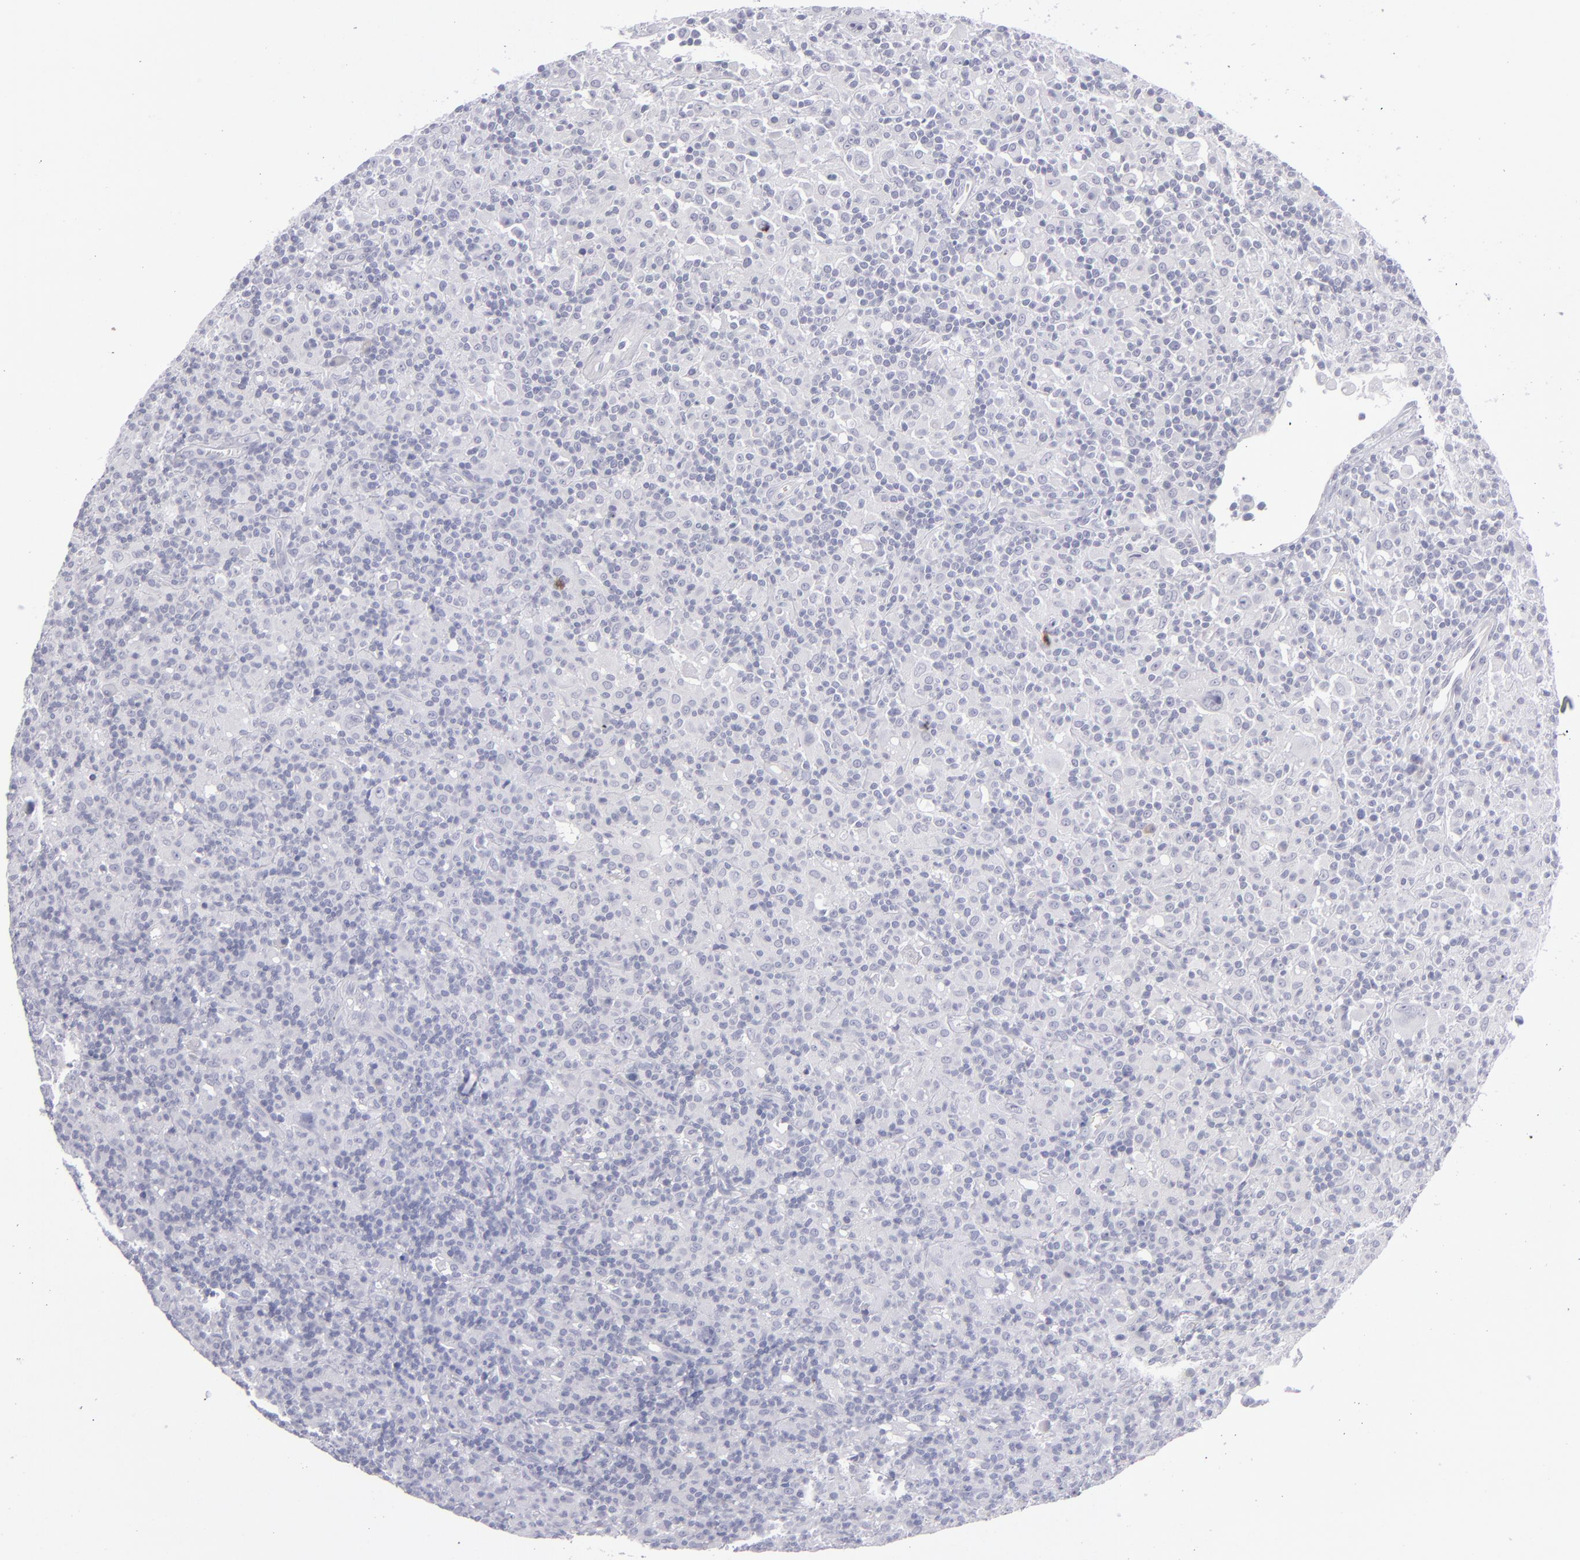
{"staining": {"intensity": "negative", "quantity": "none", "location": "none"}, "tissue": "lymphoma", "cell_type": "Tumor cells", "image_type": "cancer", "snomed": [{"axis": "morphology", "description": "Hodgkin's disease, NOS"}, {"axis": "topography", "description": "Lymph node"}], "caption": "This is an immunohistochemistry (IHC) micrograph of lymphoma. There is no expression in tumor cells.", "gene": "ITGB4", "patient": {"sex": "male", "age": 46}}